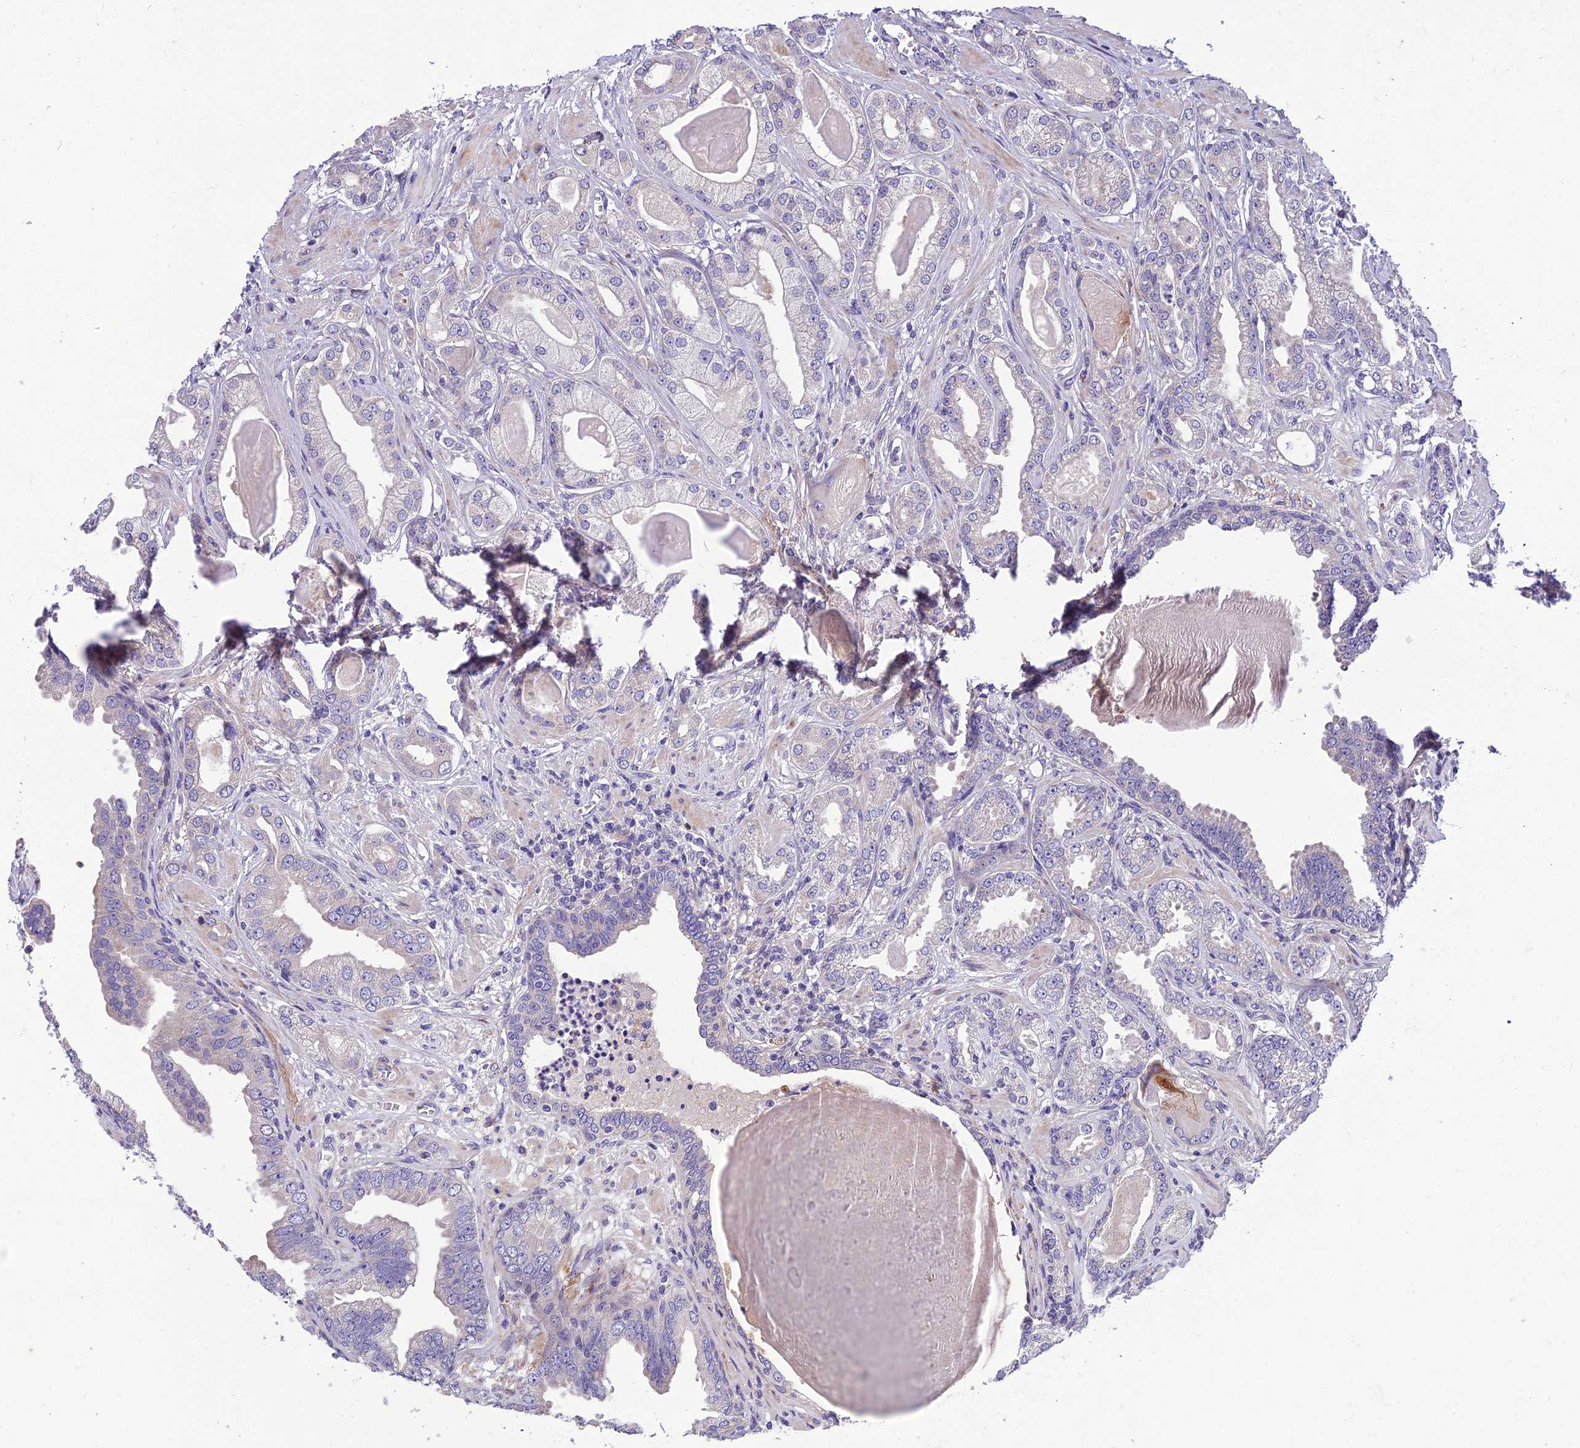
{"staining": {"intensity": "negative", "quantity": "none", "location": "none"}, "tissue": "prostate cancer", "cell_type": "Tumor cells", "image_type": "cancer", "snomed": [{"axis": "morphology", "description": "Adenocarcinoma, Low grade"}, {"axis": "topography", "description": "Prostate"}], "caption": "Immunohistochemistry of adenocarcinoma (low-grade) (prostate) shows no expression in tumor cells.", "gene": "ADIPOR2", "patient": {"sex": "male", "age": 64}}